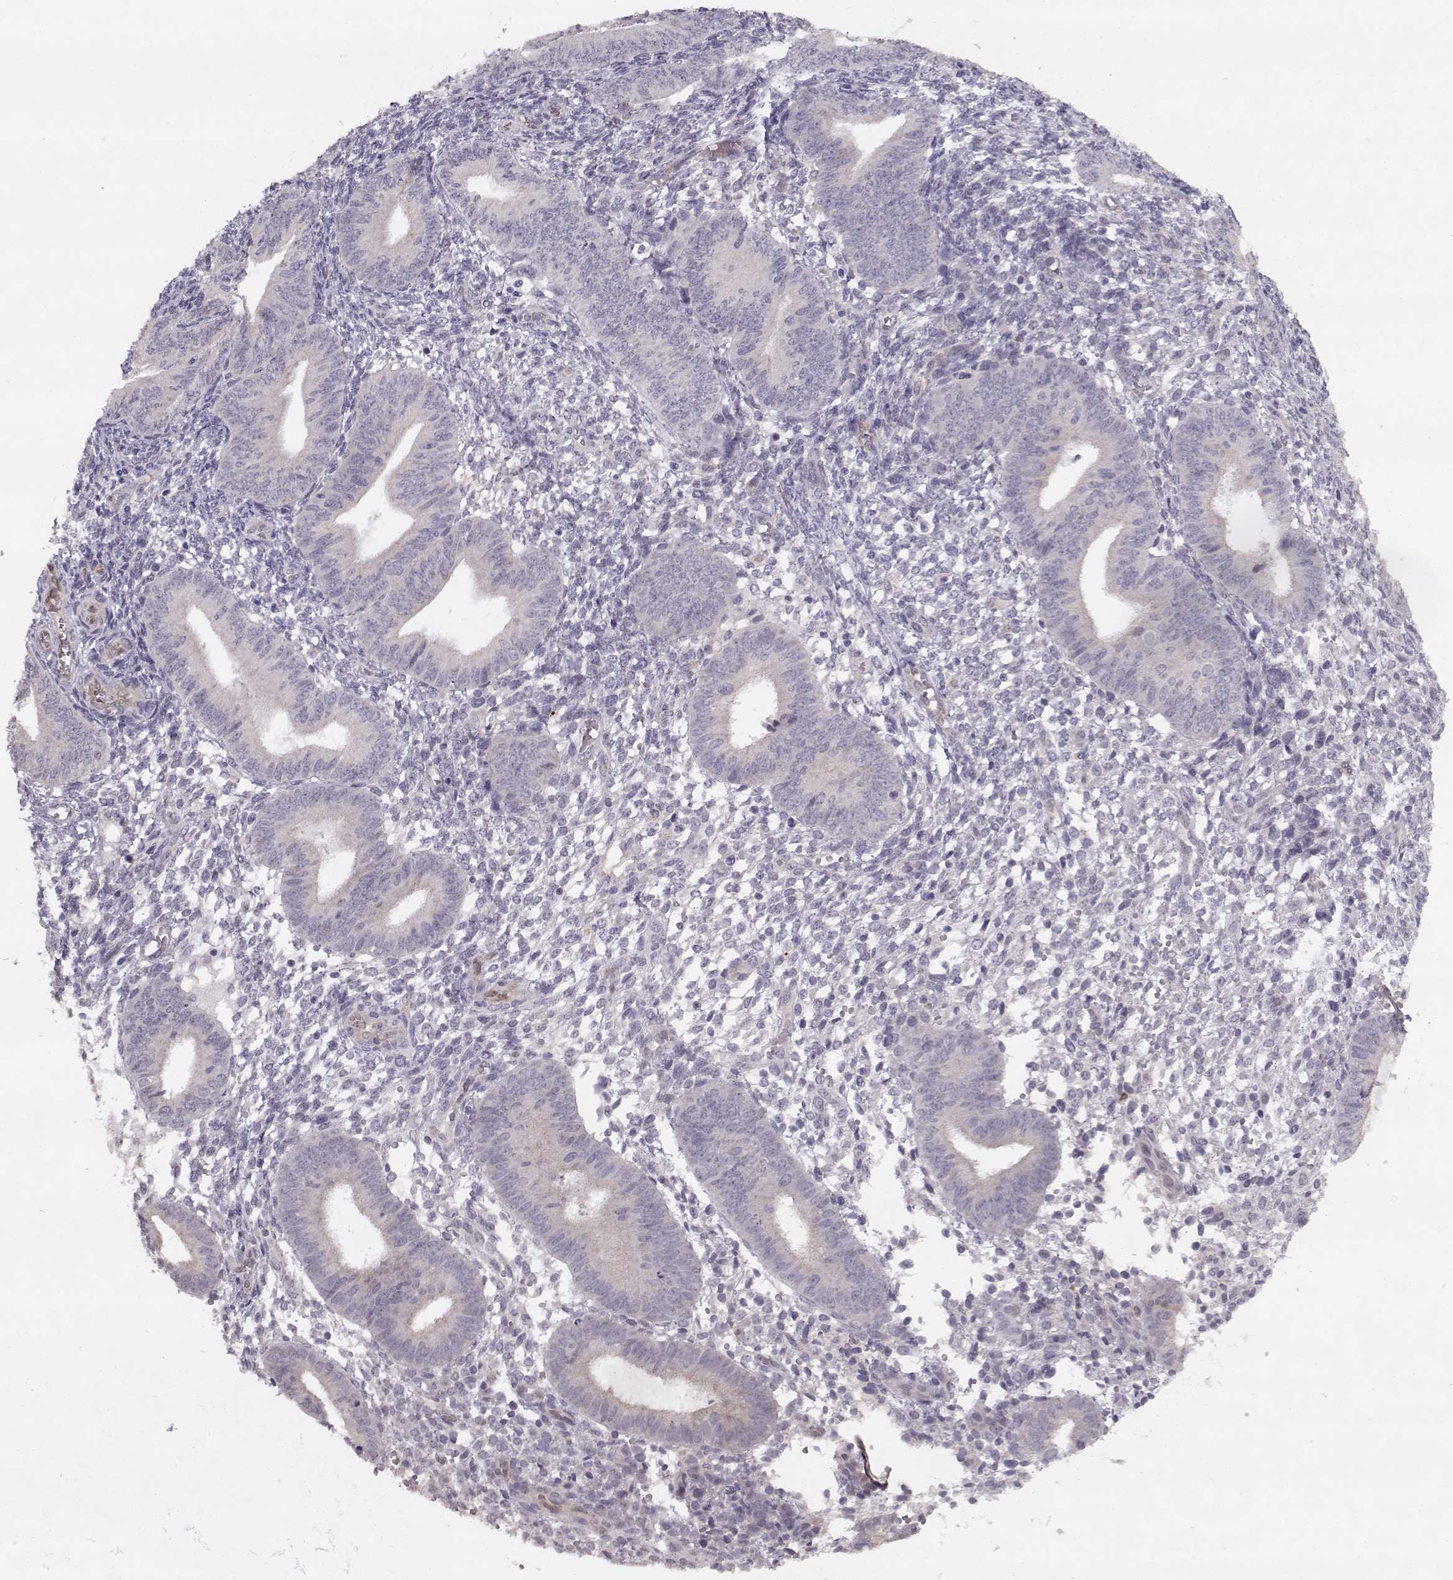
{"staining": {"intensity": "negative", "quantity": "none", "location": "none"}, "tissue": "endometrium", "cell_type": "Cells in endometrial stroma", "image_type": "normal", "snomed": [{"axis": "morphology", "description": "Normal tissue, NOS"}, {"axis": "topography", "description": "Endometrium"}], "caption": "IHC micrograph of normal endometrium: endometrium stained with DAB exhibits no significant protein positivity in cells in endometrial stroma. (DAB (3,3'-diaminobenzidine) immunohistochemistry (IHC) with hematoxylin counter stain).", "gene": "BMX", "patient": {"sex": "female", "age": 39}}